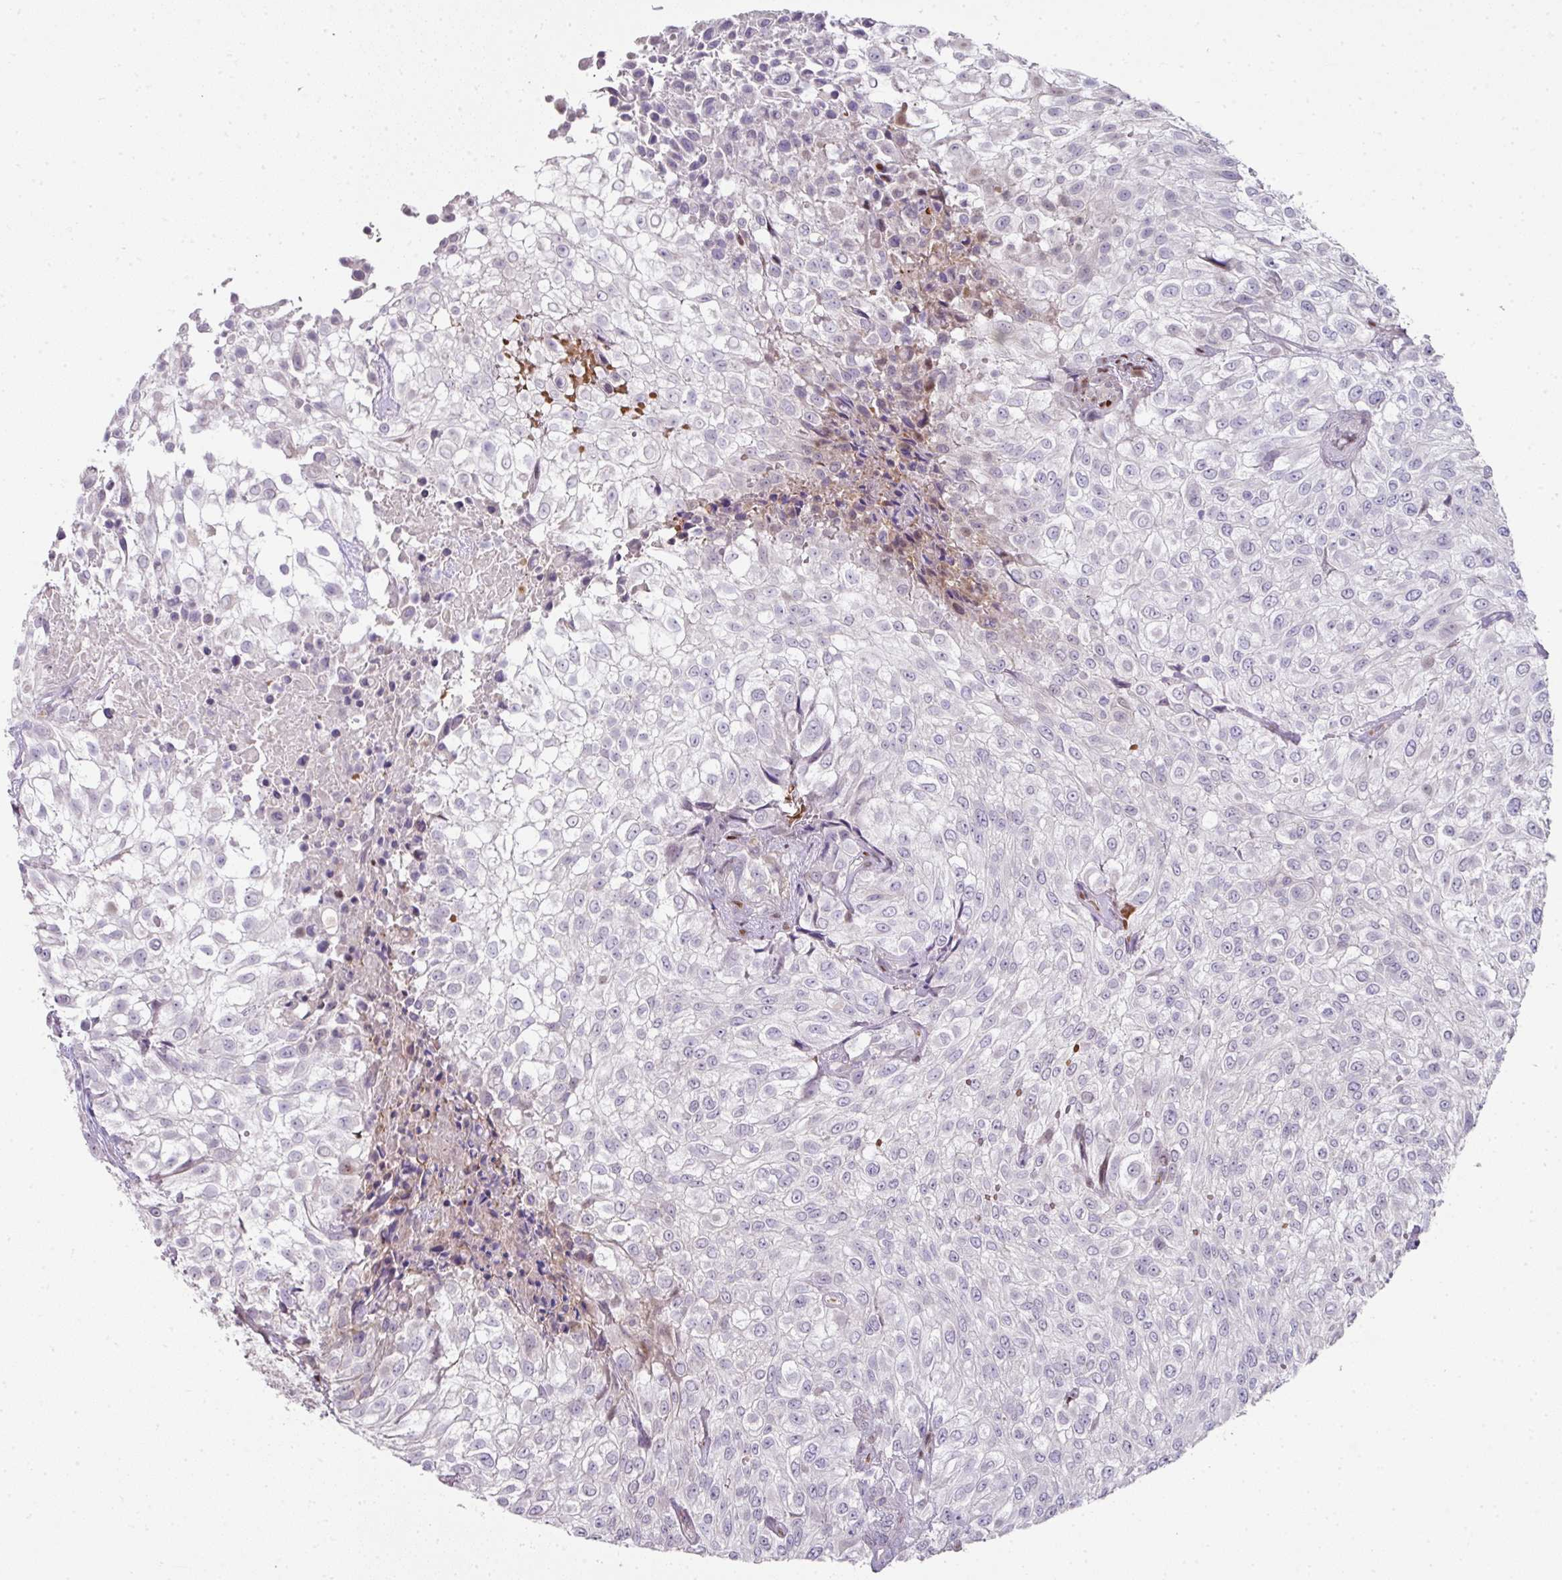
{"staining": {"intensity": "negative", "quantity": "none", "location": "none"}, "tissue": "urothelial cancer", "cell_type": "Tumor cells", "image_type": "cancer", "snomed": [{"axis": "morphology", "description": "Urothelial carcinoma, High grade"}, {"axis": "topography", "description": "Urinary bladder"}], "caption": "IHC of urothelial cancer exhibits no positivity in tumor cells. The staining is performed using DAB (3,3'-diaminobenzidine) brown chromogen with nuclei counter-stained in using hematoxylin.", "gene": "ANKRD18A", "patient": {"sex": "male", "age": 56}}